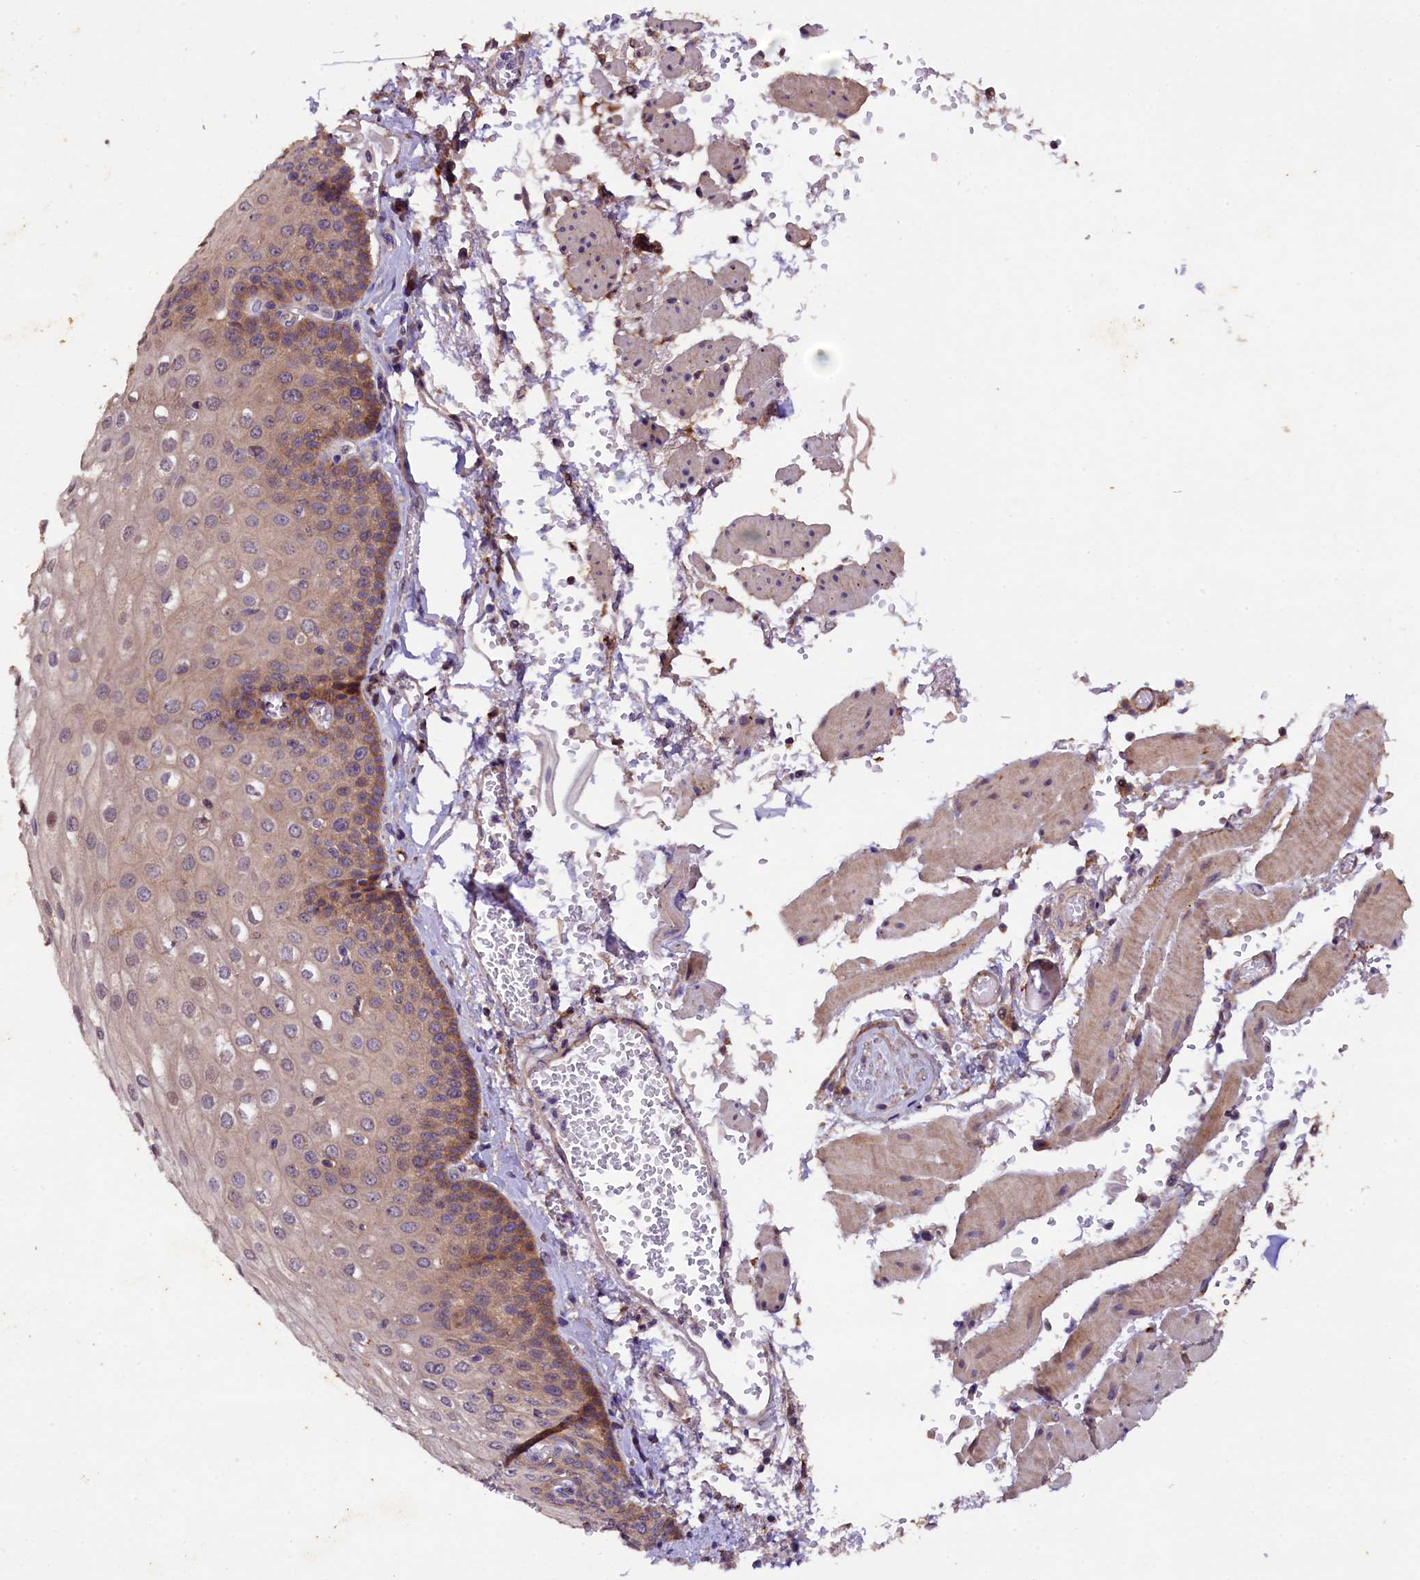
{"staining": {"intensity": "moderate", "quantity": "25%-75%", "location": "cytoplasmic/membranous,nuclear"}, "tissue": "esophagus", "cell_type": "Squamous epithelial cells", "image_type": "normal", "snomed": [{"axis": "morphology", "description": "Normal tissue, NOS"}, {"axis": "topography", "description": "Esophagus"}], "caption": "Immunohistochemistry of benign human esophagus demonstrates medium levels of moderate cytoplasmic/membranous,nuclear staining in approximately 25%-75% of squamous epithelial cells. Immunohistochemistry stains the protein of interest in brown and the nuclei are stained blue.", "gene": "PLXNB1", "patient": {"sex": "male", "age": 81}}